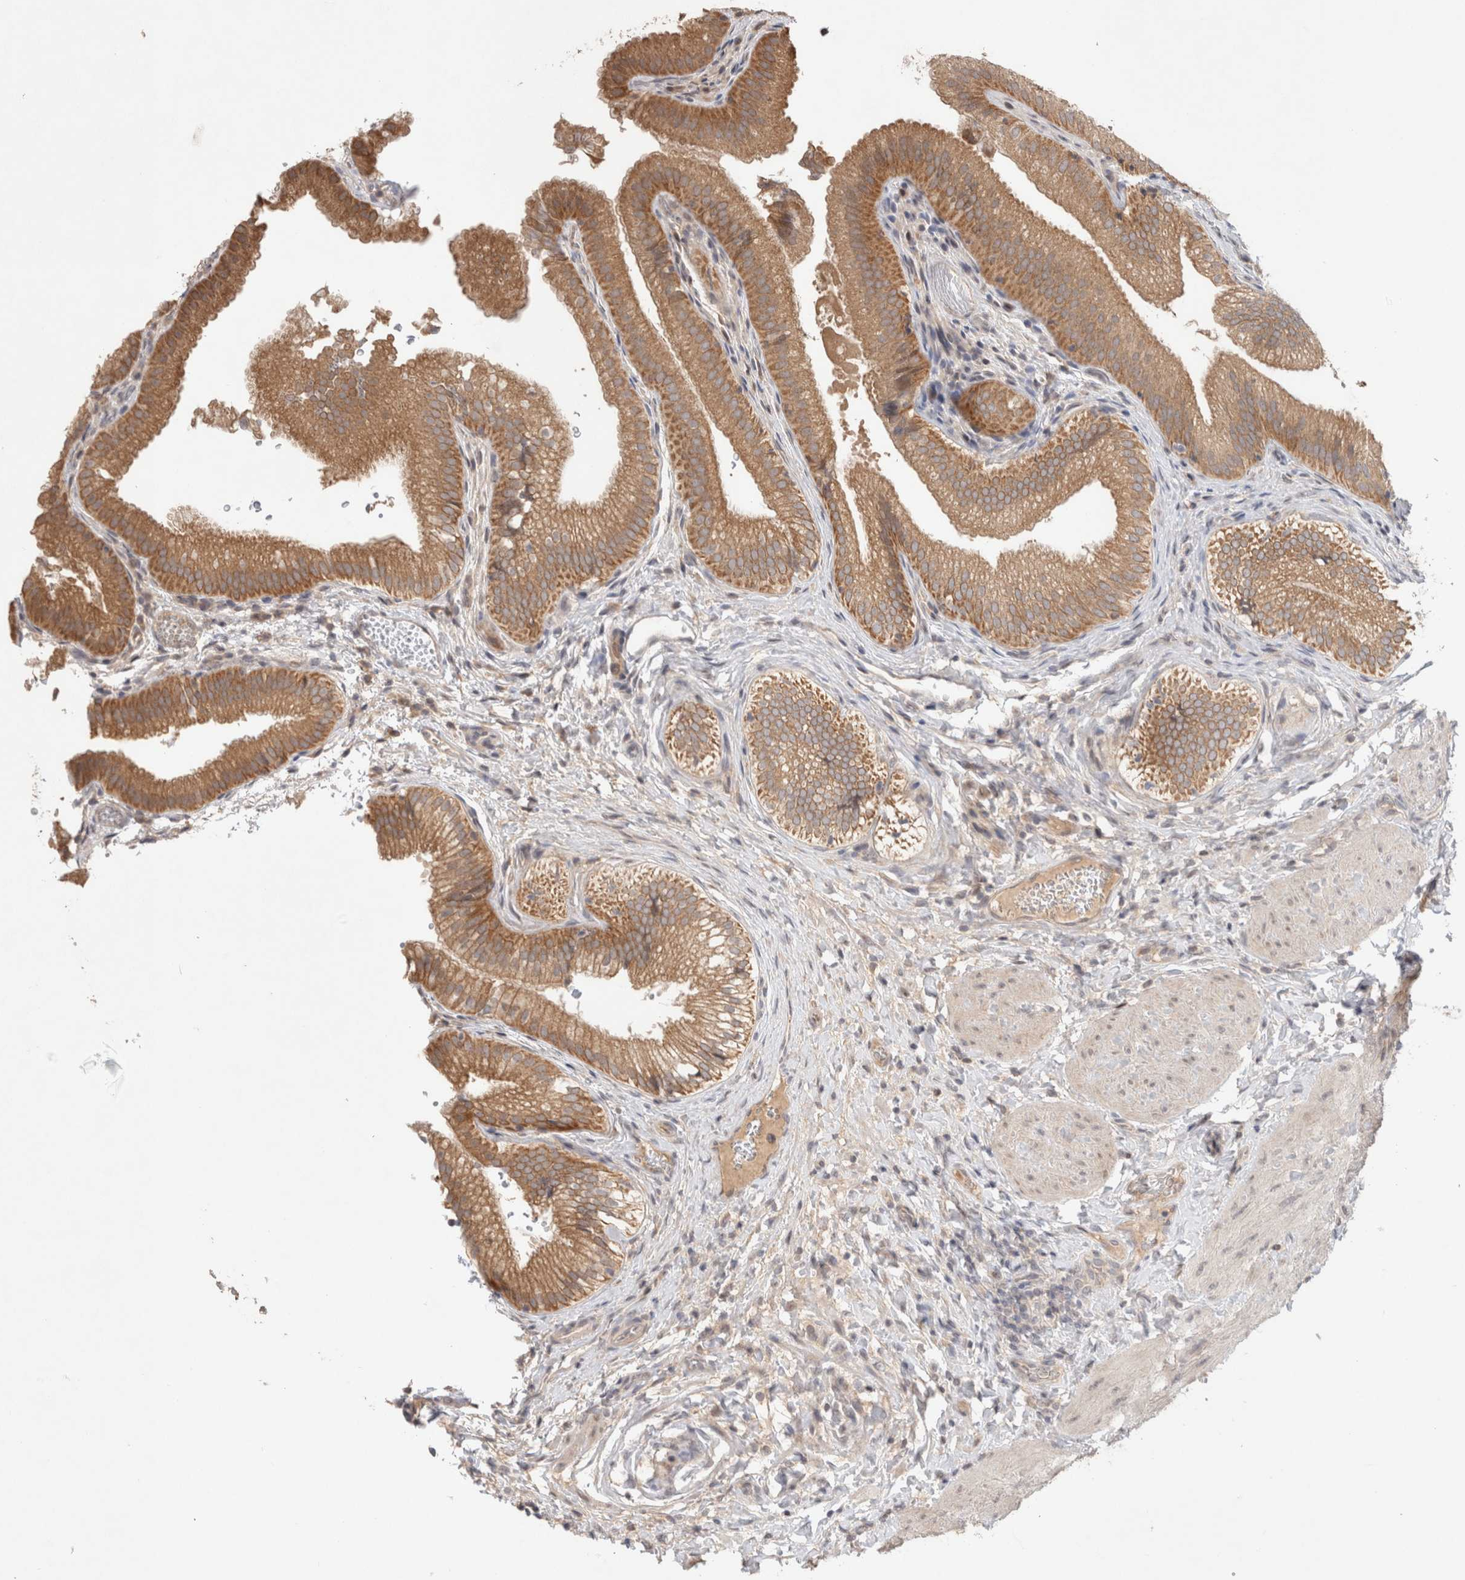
{"staining": {"intensity": "moderate", "quantity": ">75%", "location": "cytoplasmic/membranous"}, "tissue": "gallbladder", "cell_type": "Glandular cells", "image_type": "normal", "snomed": [{"axis": "morphology", "description": "Normal tissue, NOS"}, {"axis": "topography", "description": "Gallbladder"}], "caption": "Human gallbladder stained for a protein (brown) displays moderate cytoplasmic/membranous positive staining in about >75% of glandular cells.", "gene": "SYDE2", "patient": {"sex": "female", "age": 30}}